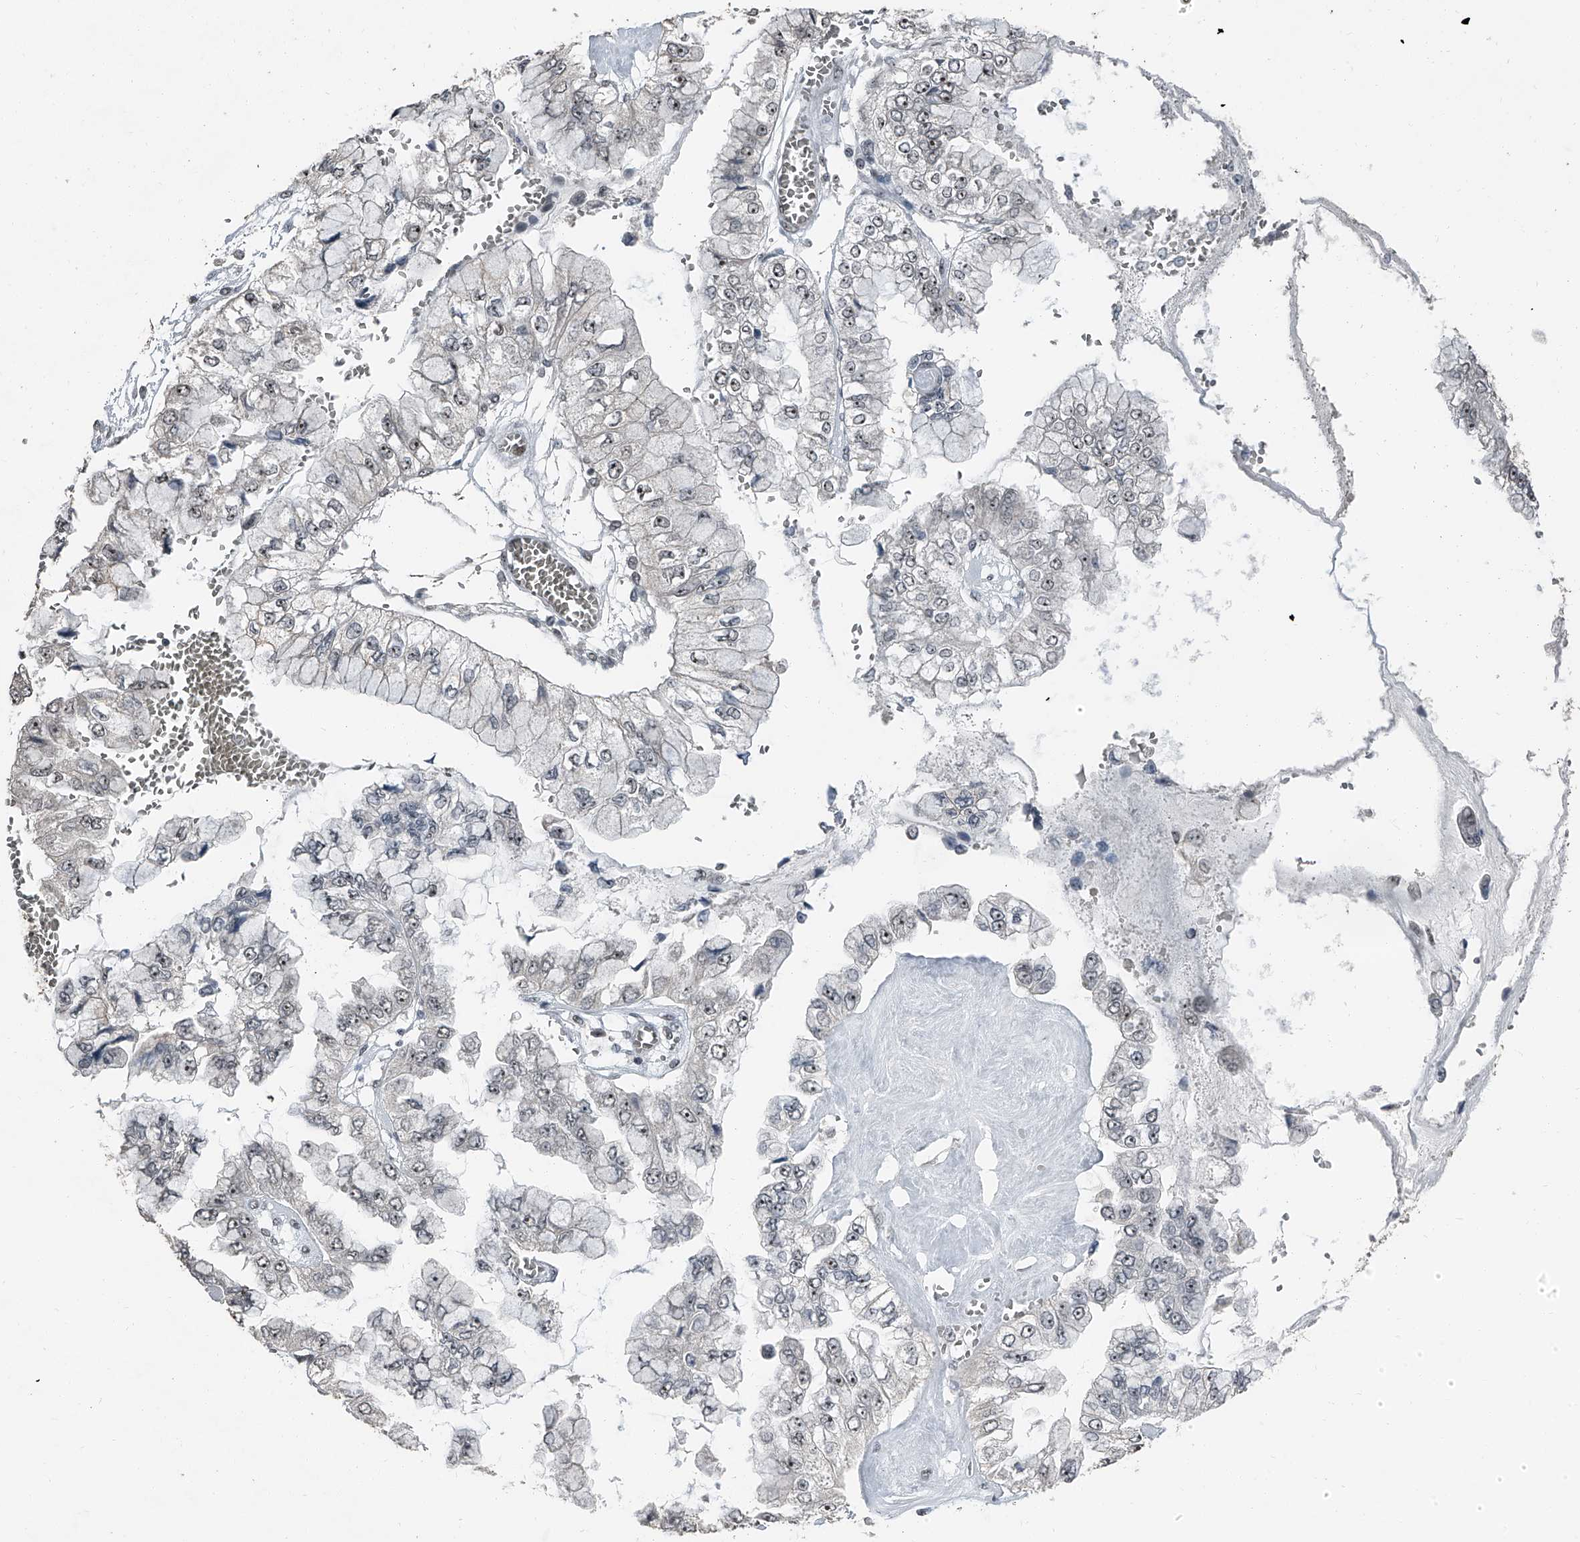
{"staining": {"intensity": "weak", "quantity": "25%-75%", "location": "cytoplasmic/membranous,nuclear"}, "tissue": "liver cancer", "cell_type": "Tumor cells", "image_type": "cancer", "snomed": [{"axis": "morphology", "description": "Cholangiocarcinoma"}, {"axis": "topography", "description": "Liver"}], "caption": "Immunohistochemistry (IHC) photomicrograph of cholangiocarcinoma (liver) stained for a protein (brown), which shows low levels of weak cytoplasmic/membranous and nuclear expression in about 25%-75% of tumor cells.", "gene": "TCOF1", "patient": {"sex": "female", "age": 79}}